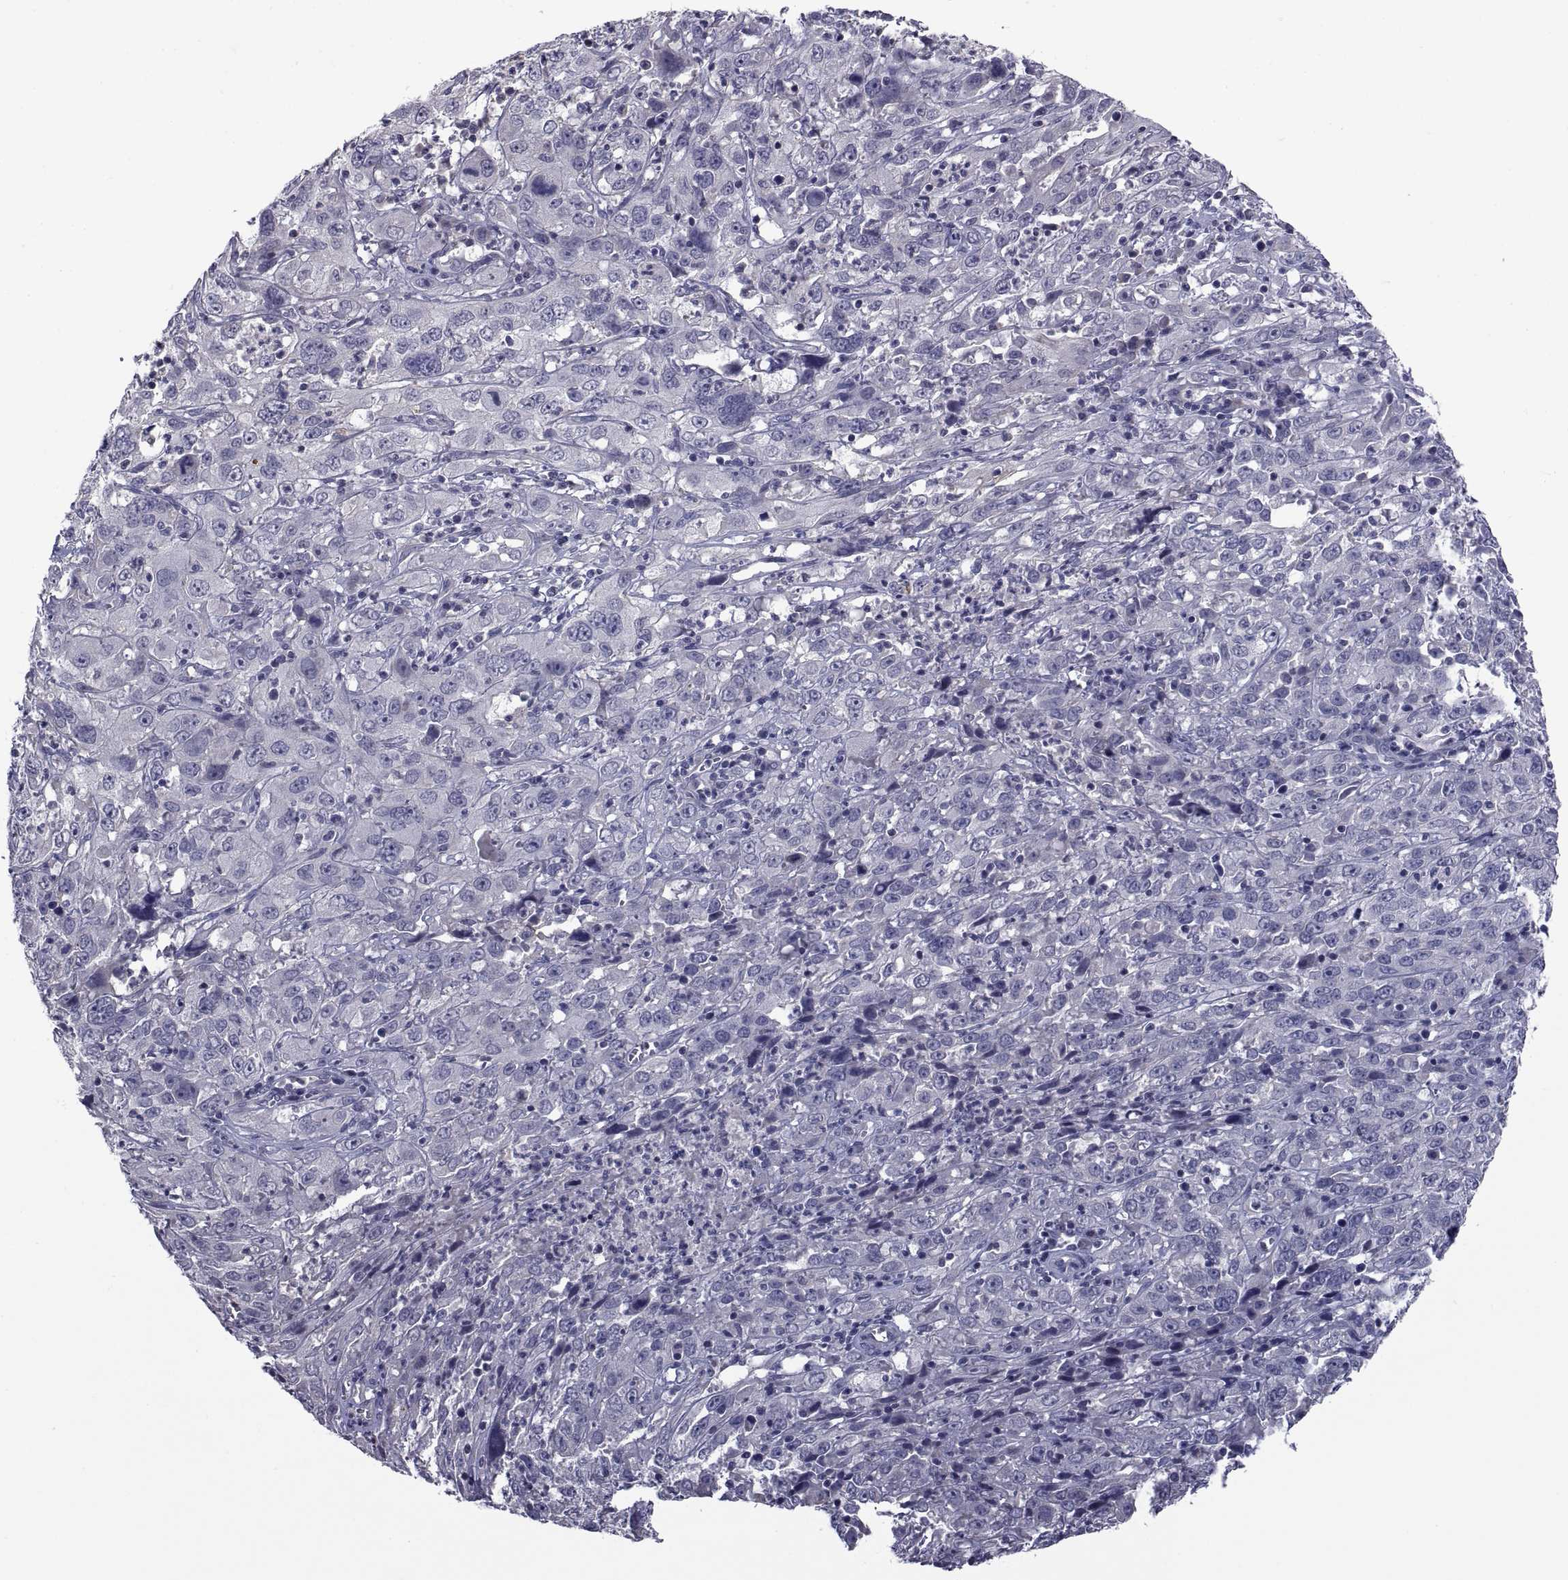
{"staining": {"intensity": "negative", "quantity": "none", "location": "none"}, "tissue": "cervical cancer", "cell_type": "Tumor cells", "image_type": "cancer", "snomed": [{"axis": "morphology", "description": "Squamous cell carcinoma, NOS"}, {"axis": "topography", "description": "Cervix"}], "caption": "A high-resolution photomicrograph shows IHC staining of squamous cell carcinoma (cervical), which displays no significant staining in tumor cells.", "gene": "NPTX2", "patient": {"sex": "female", "age": 32}}